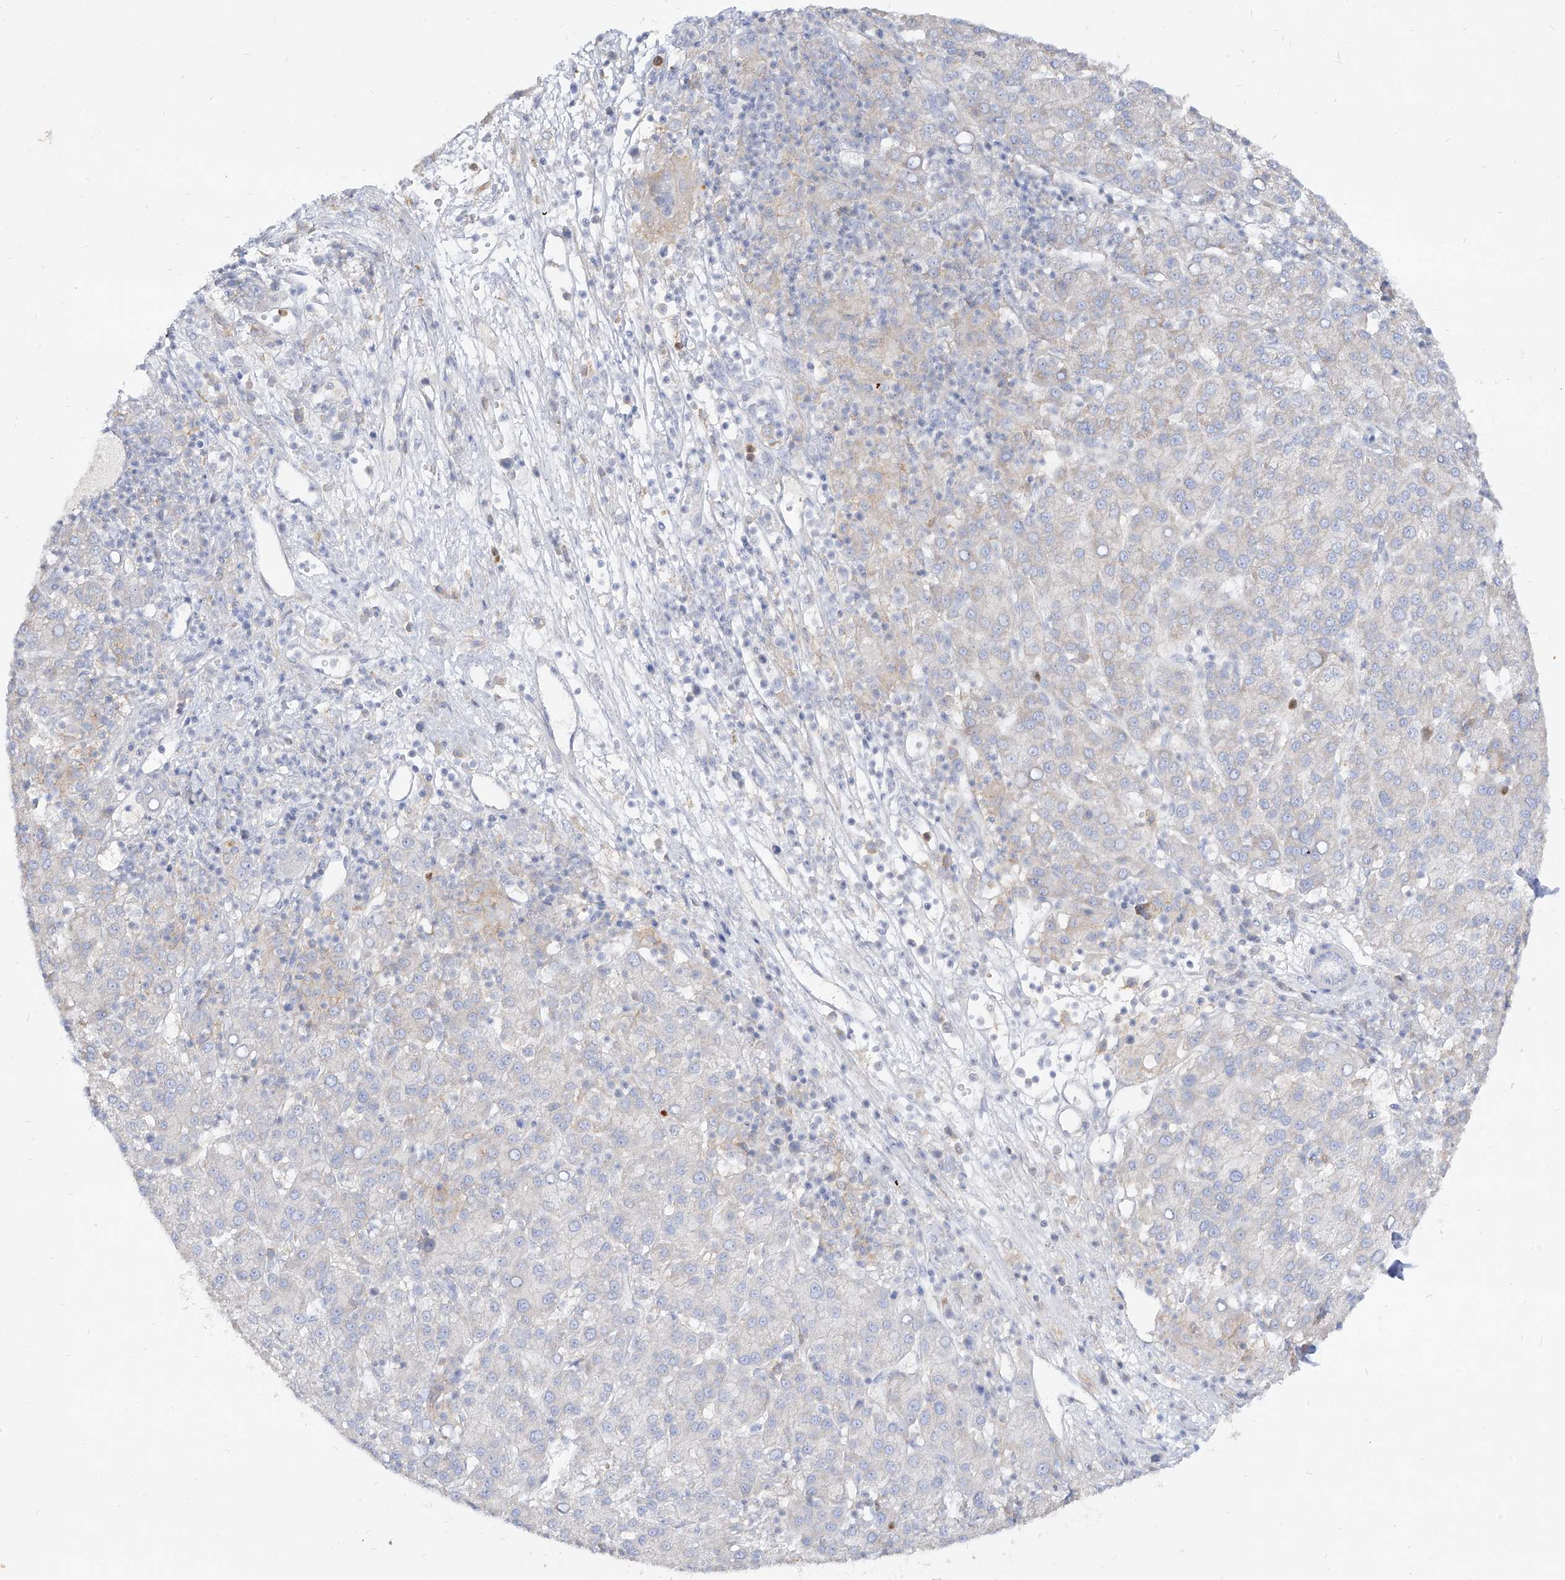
{"staining": {"intensity": "negative", "quantity": "none", "location": "none"}, "tissue": "liver cancer", "cell_type": "Tumor cells", "image_type": "cancer", "snomed": [{"axis": "morphology", "description": "Carcinoma, Hepatocellular, NOS"}, {"axis": "topography", "description": "Liver"}], "caption": "Liver cancer (hepatocellular carcinoma) stained for a protein using immunohistochemistry (IHC) shows no positivity tumor cells.", "gene": "RBFOX3", "patient": {"sex": "female", "age": 58}}